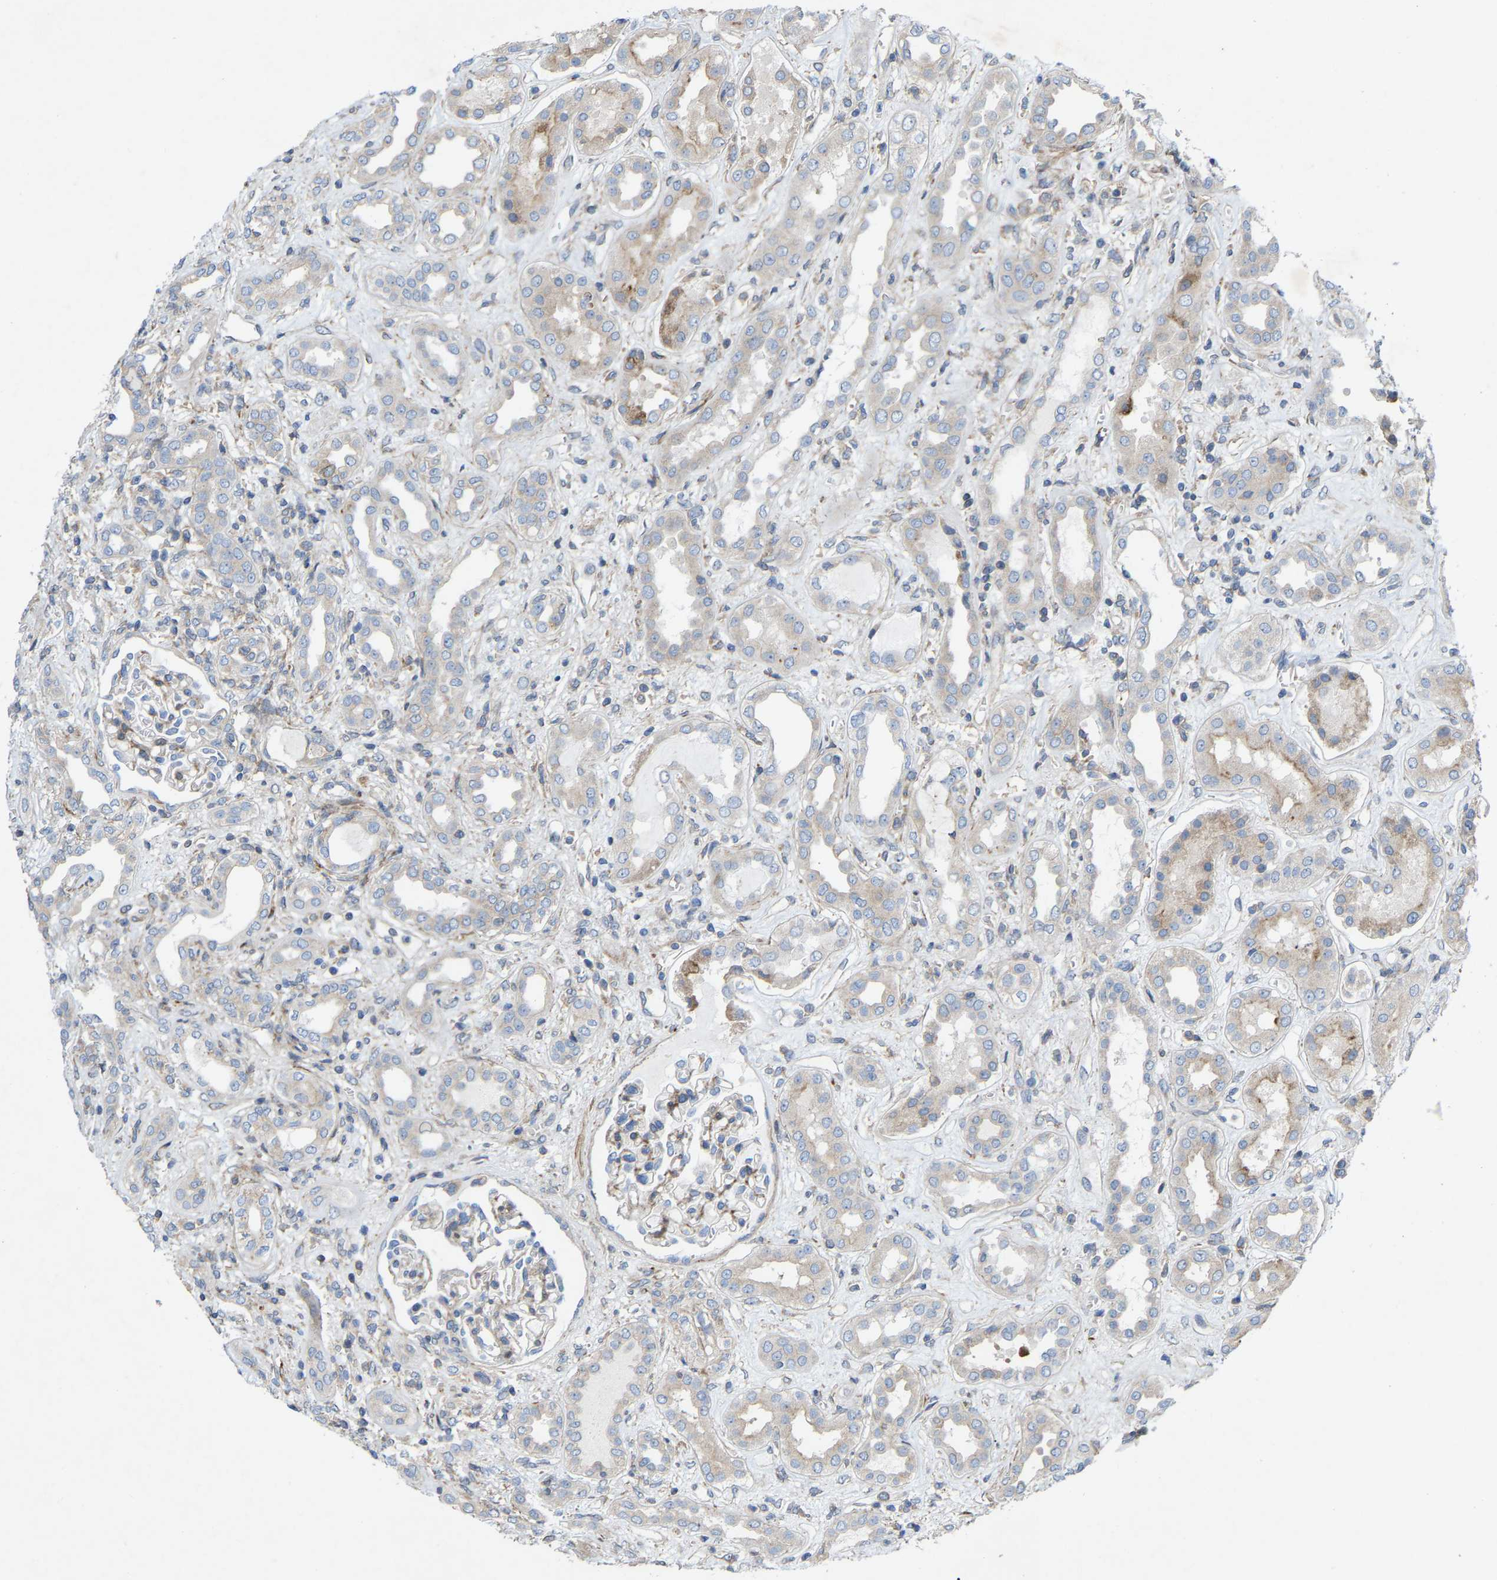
{"staining": {"intensity": "negative", "quantity": "none", "location": "none"}, "tissue": "kidney", "cell_type": "Cells in glomeruli", "image_type": "normal", "snomed": [{"axis": "morphology", "description": "Normal tissue, NOS"}, {"axis": "topography", "description": "Kidney"}], "caption": "Photomicrograph shows no protein expression in cells in glomeruli of normal kidney.", "gene": "TOR1B", "patient": {"sex": "male", "age": 59}}